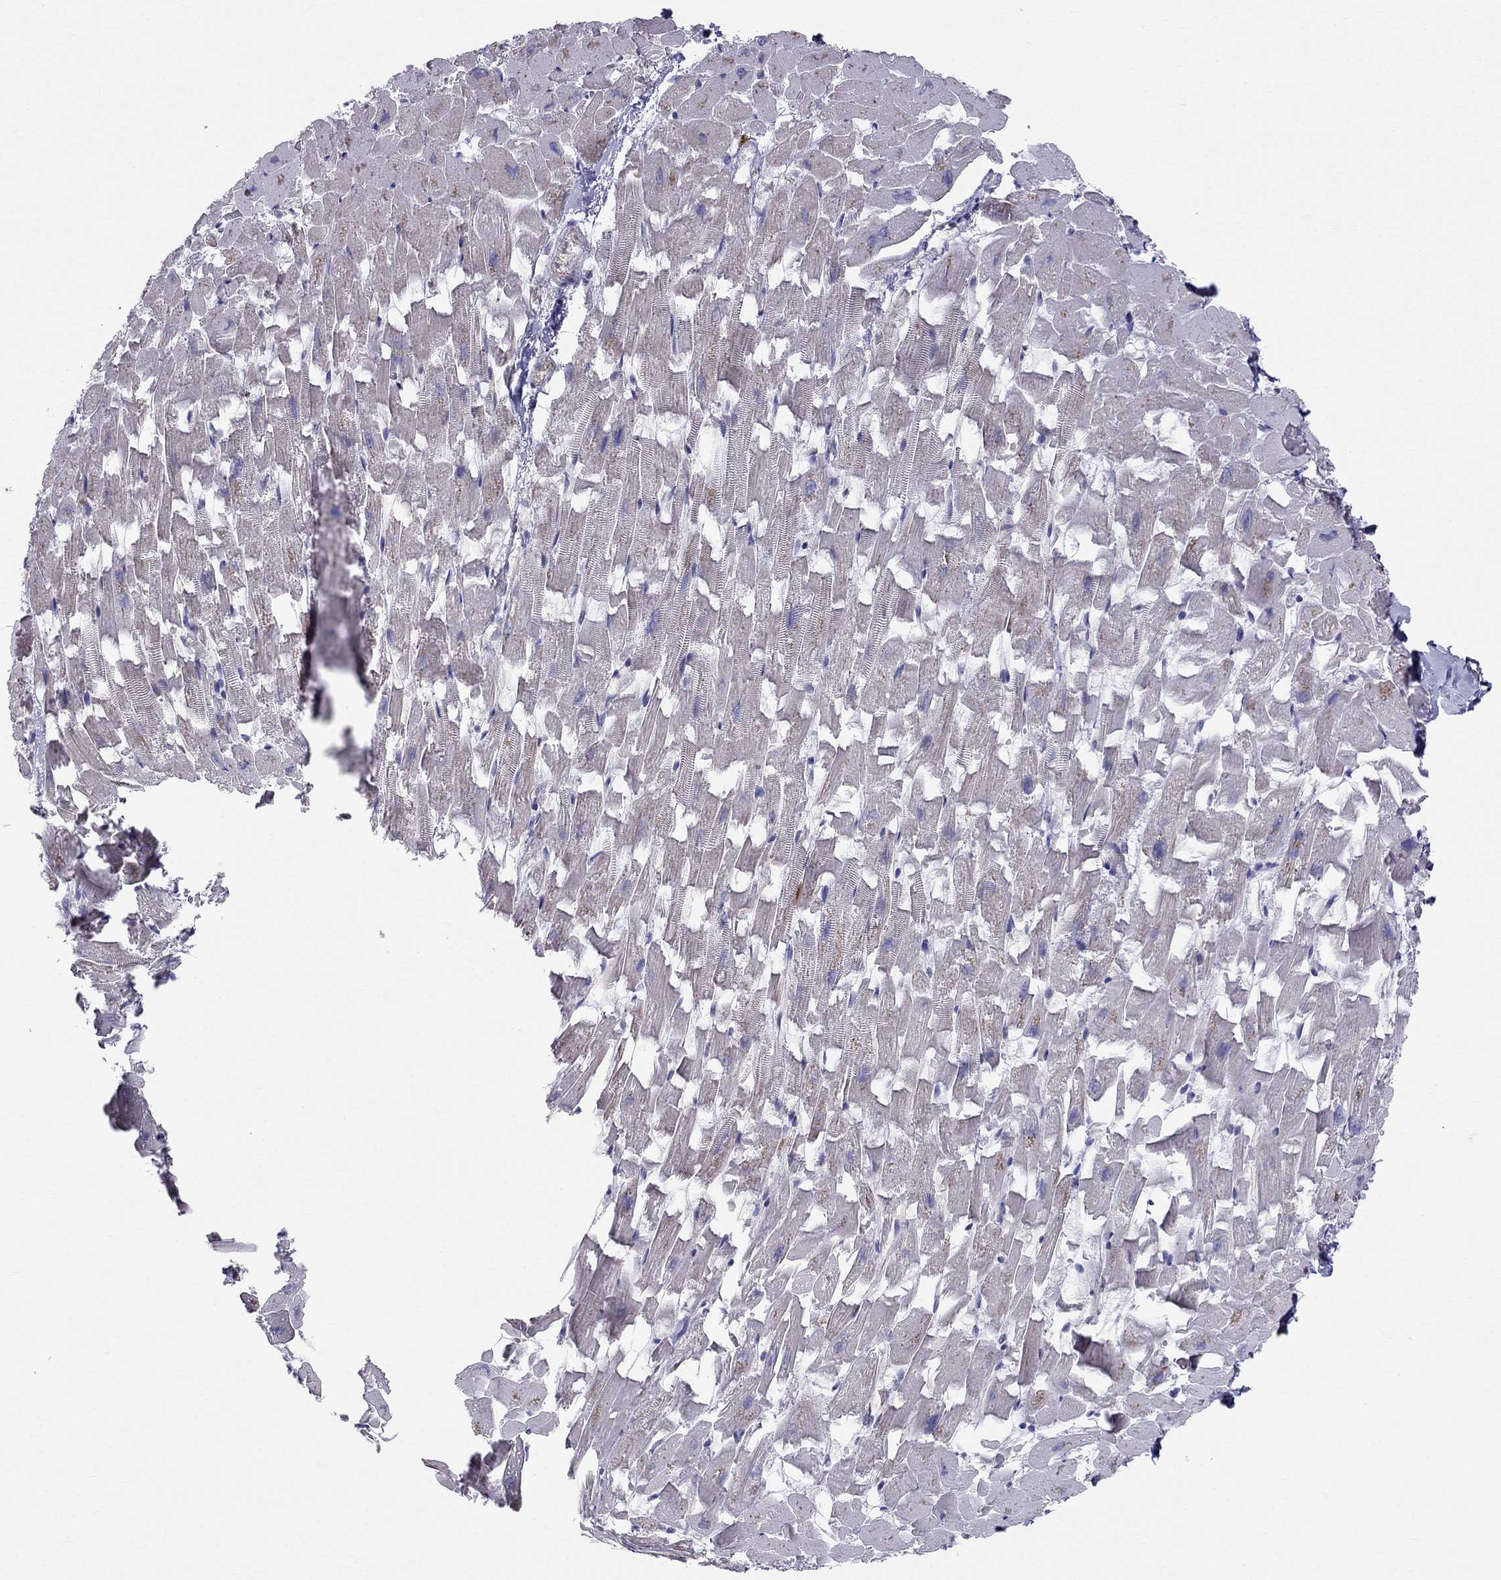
{"staining": {"intensity": "weak", "quantity": ">75%", "location": "cytoplasmic/membranous"}, "tissue": "heart muscle", "cell_type": "Cardiomyocytes", "image_type": "normal", "snomed": [{"axis": "morphology", "description": "Normal tissue, NOS"}, {"axis": "topography", "description": "Heart"}], "caption": "Immunohistochemical staining of normal heart muscle reveals weak cytoplasmic/membranous protein expression in approximately >75% of cardiomyocytes.", "gene": "ENOX1", "patient": {"sex": "female", "age": 64}}